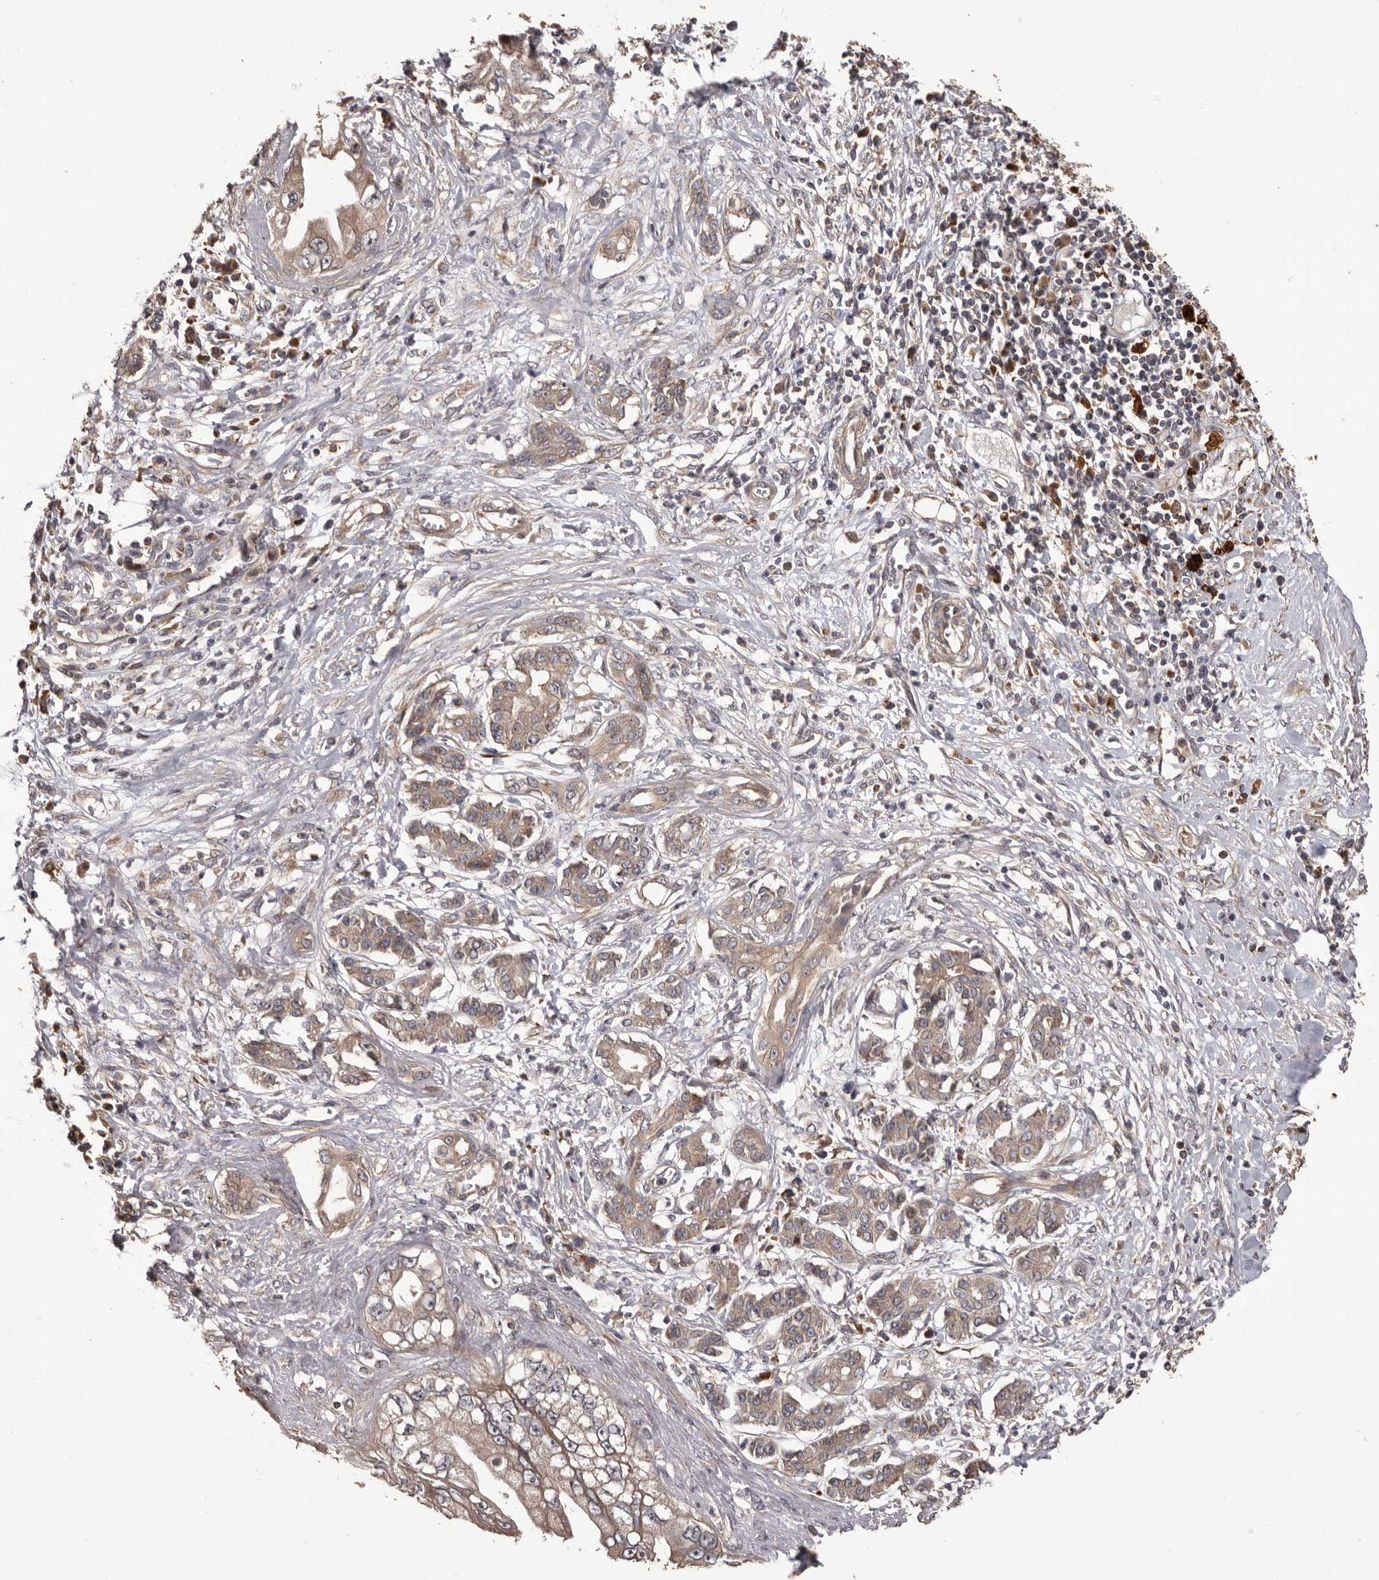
{"staining": {"intensity": "weak", "quantity": ">75%", "location": "cytoplasmic/membranous"}, "tissue": "pancreatic cancer", "cell_type": "Tumor cells", "image_type": "cancer", "snomed": [{"axis": "morphology", "description": "Adenocarcinoma, NOS"}, {"axis": "topography", "description": "Pancreas"}], "caption": "Protein expression analysis of human pancreatic adenocarcinoma reveals weak cytoplasmic/membranous staining in about >75% of tumor cells.", "gene": "ADAMTS2", "patient": {"sex": "female", "age": 56}}